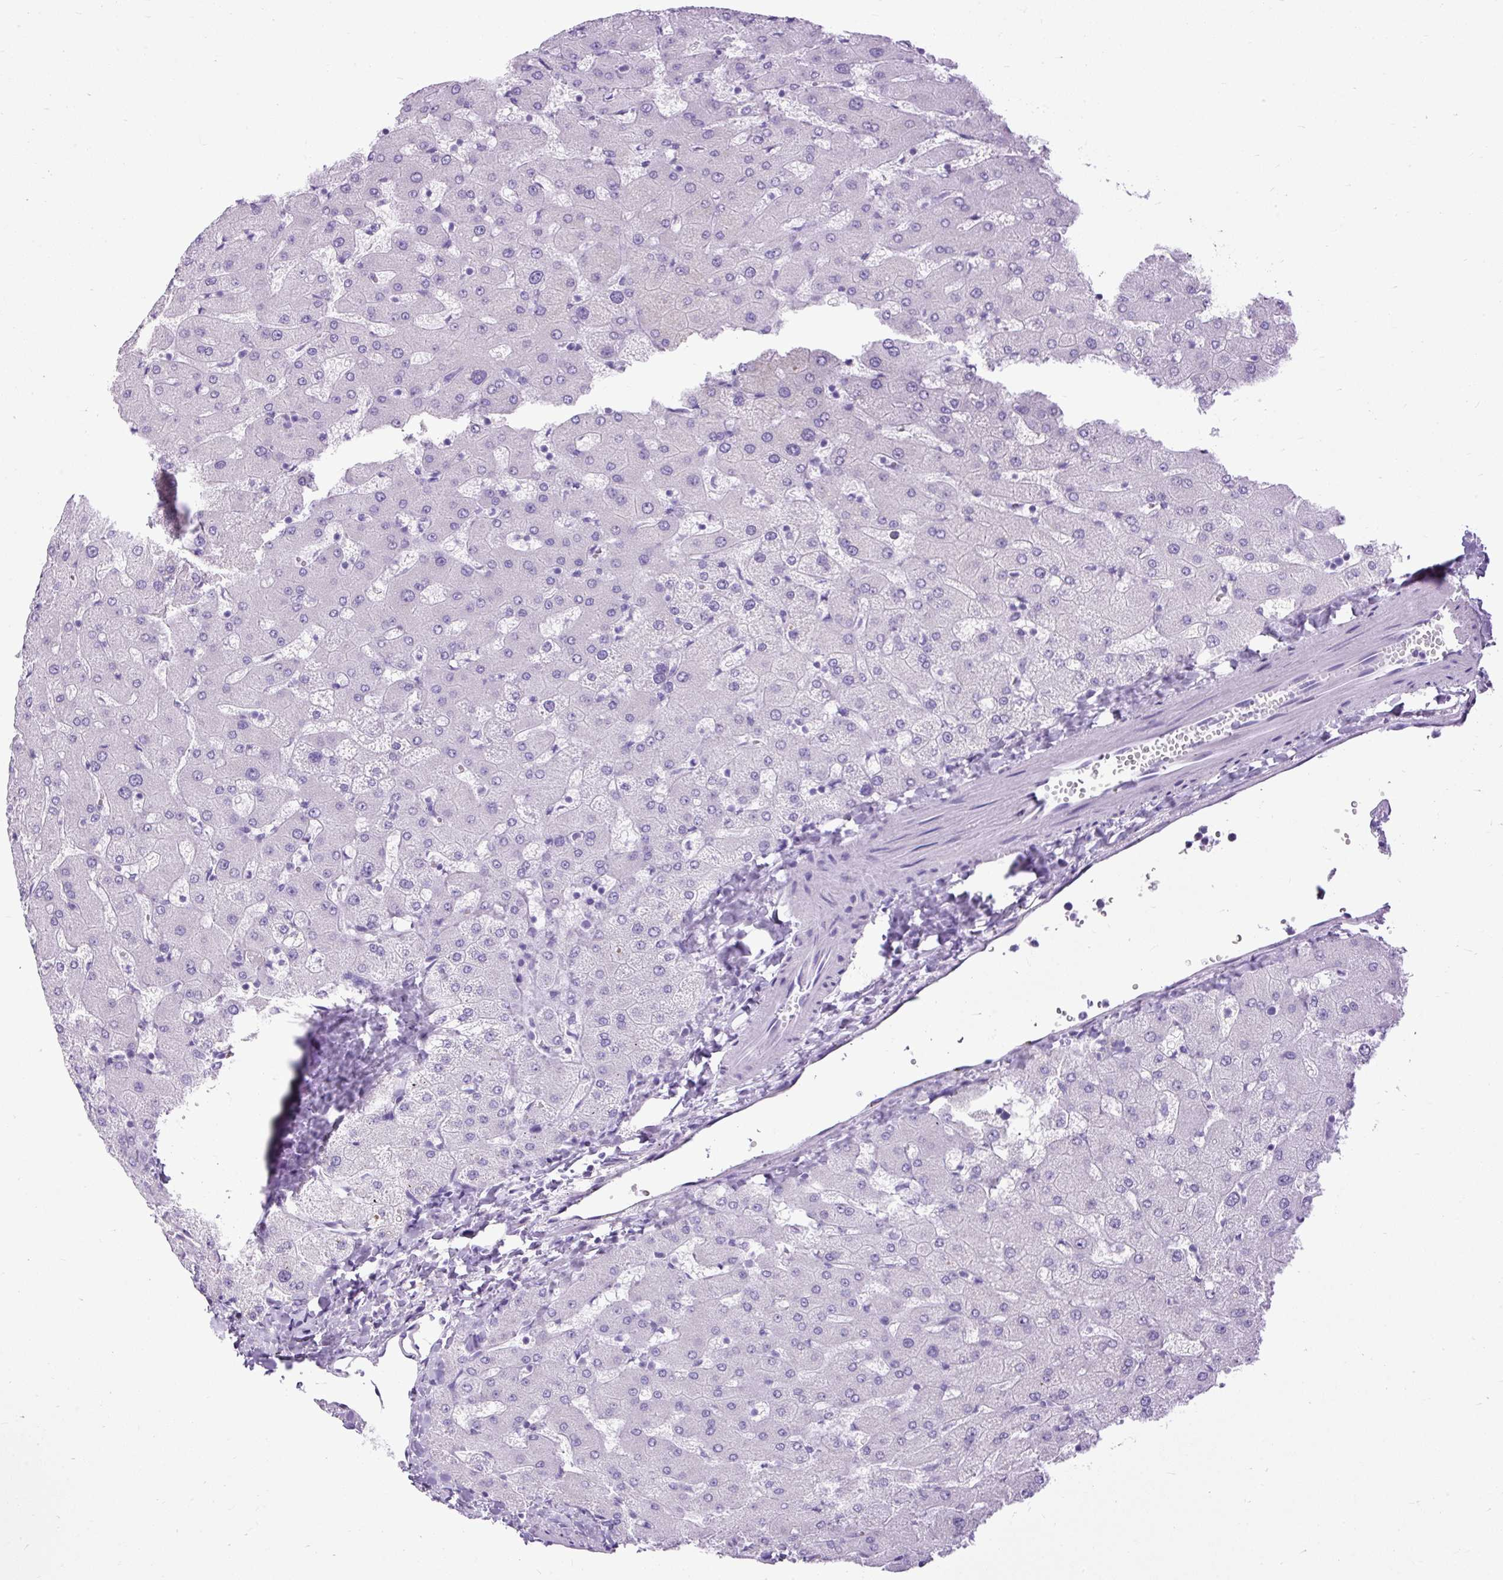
{"staining": {"intensity": "negative", "quantity": "none", "location": "none"}, "tissue": "liver", "cell_type": "Cholangiocytes", "image_type": "normal", "snomed": [{"axis": "morphology", "description": "Normal tissue, NOS"}, {"axis": "topography", "description": "Liver"}], "caption": "DAB immunohistochemical staining of benign human liver shows no significant expression in cholangiocytes. Brightfield microscopy of immunohistochemistry (IHC) stained with DAB (brown) and hematoxylin (blue), captured at high magnification.", "gene": "UPP1", "patient": {"sex": "female", "age": 63}}